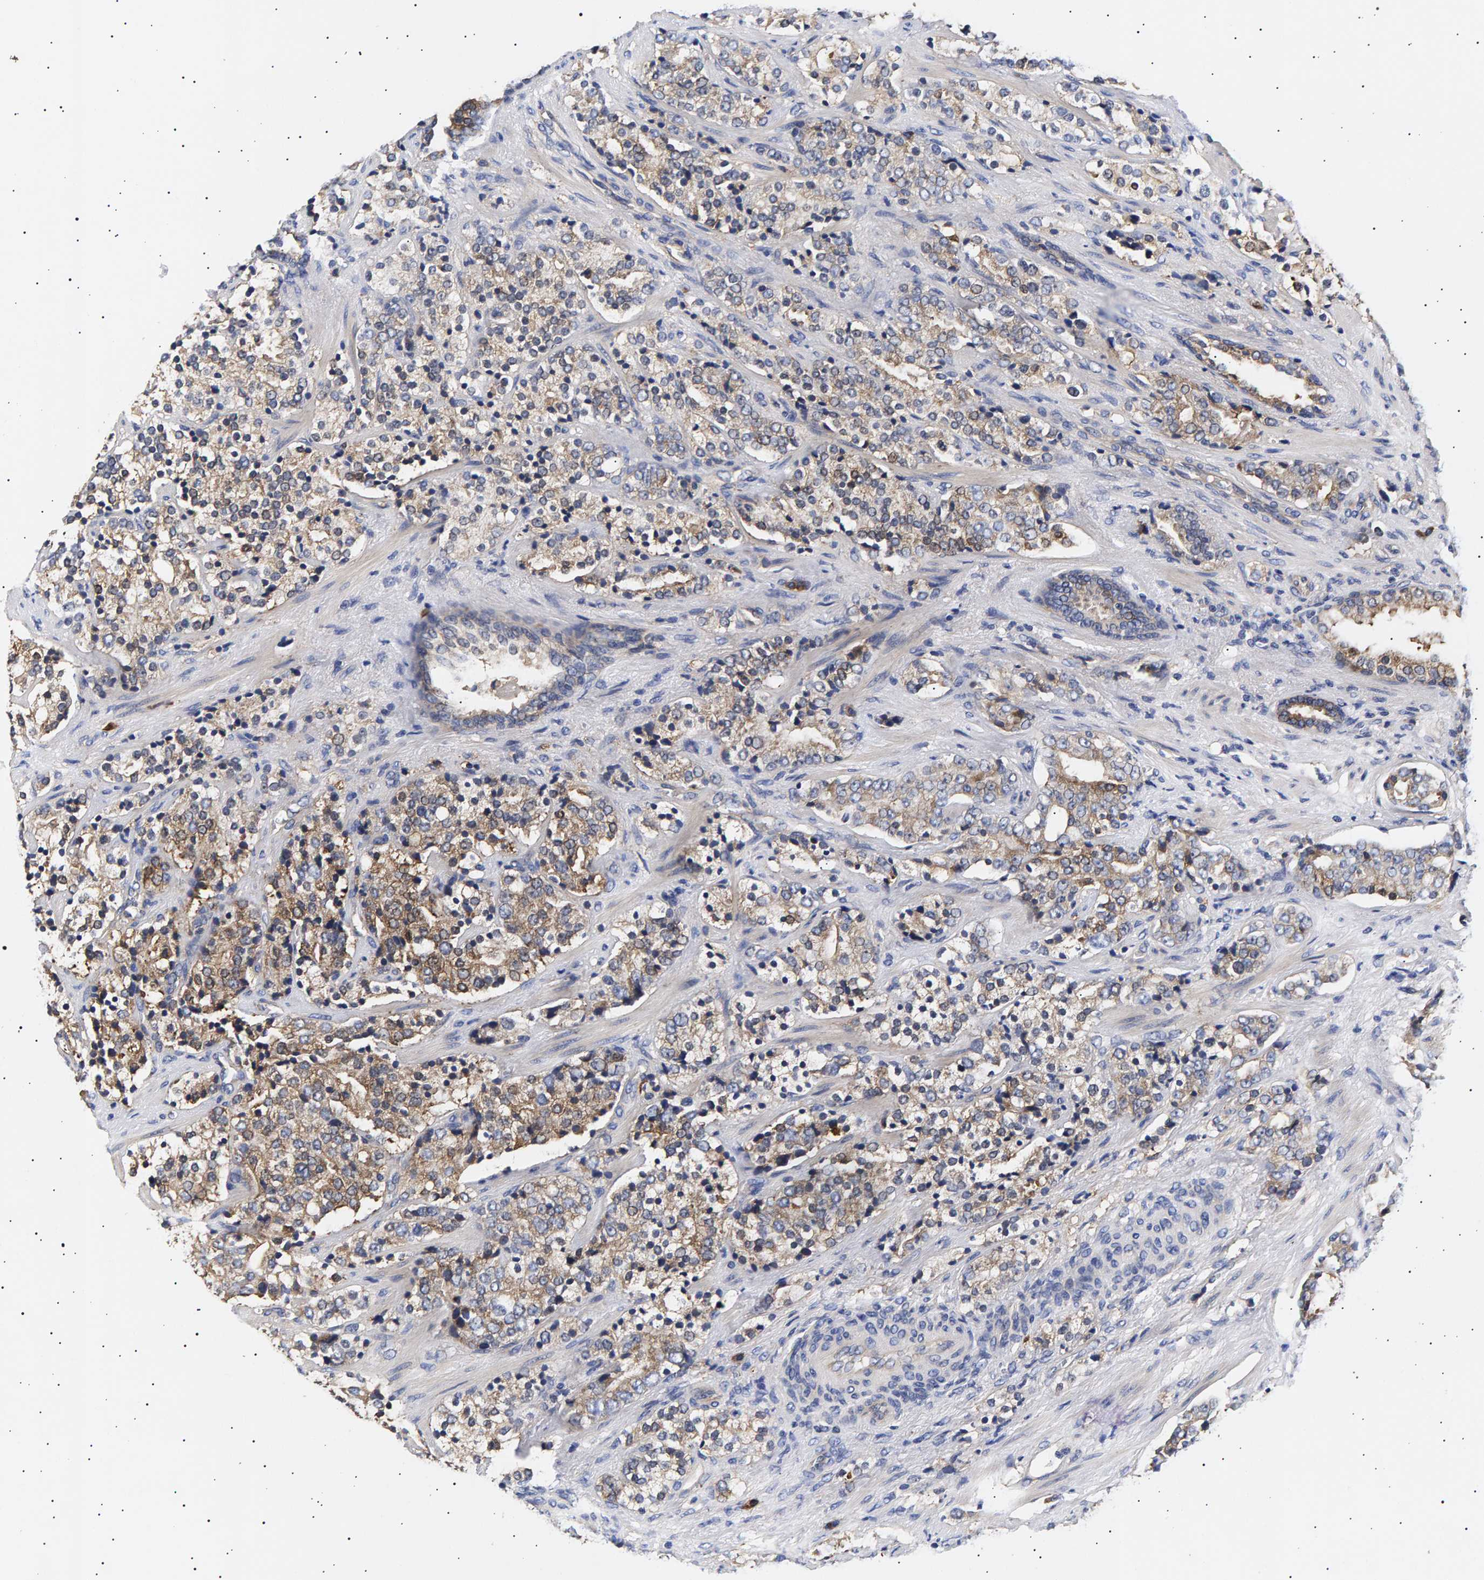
{"staining": {"intensity": "weak", "quantity": "25%-75%", "location": "cytoplasmic/membranous"}, "tissue": "prostate cancer", "cell_type": "Tumor cells", "image_type": "cancer", "snomed": [{"axis": "morphology", "description": "Adenocarcinoma, High grade"}, {"axis": "topography", "description": "Prostate"}], "caption": "Protein expression analysis of human prostate cancer (adenocarcinoma (high-grade)) reveals weak cytoplasmic/membranous expression in approximately 25%-75% of tumor cells. (brown staining indicates protein expression, while blue staining denotes nuclei).", "gene": "ANKRD40", "patient": {"sex": "male", "age": 71}}